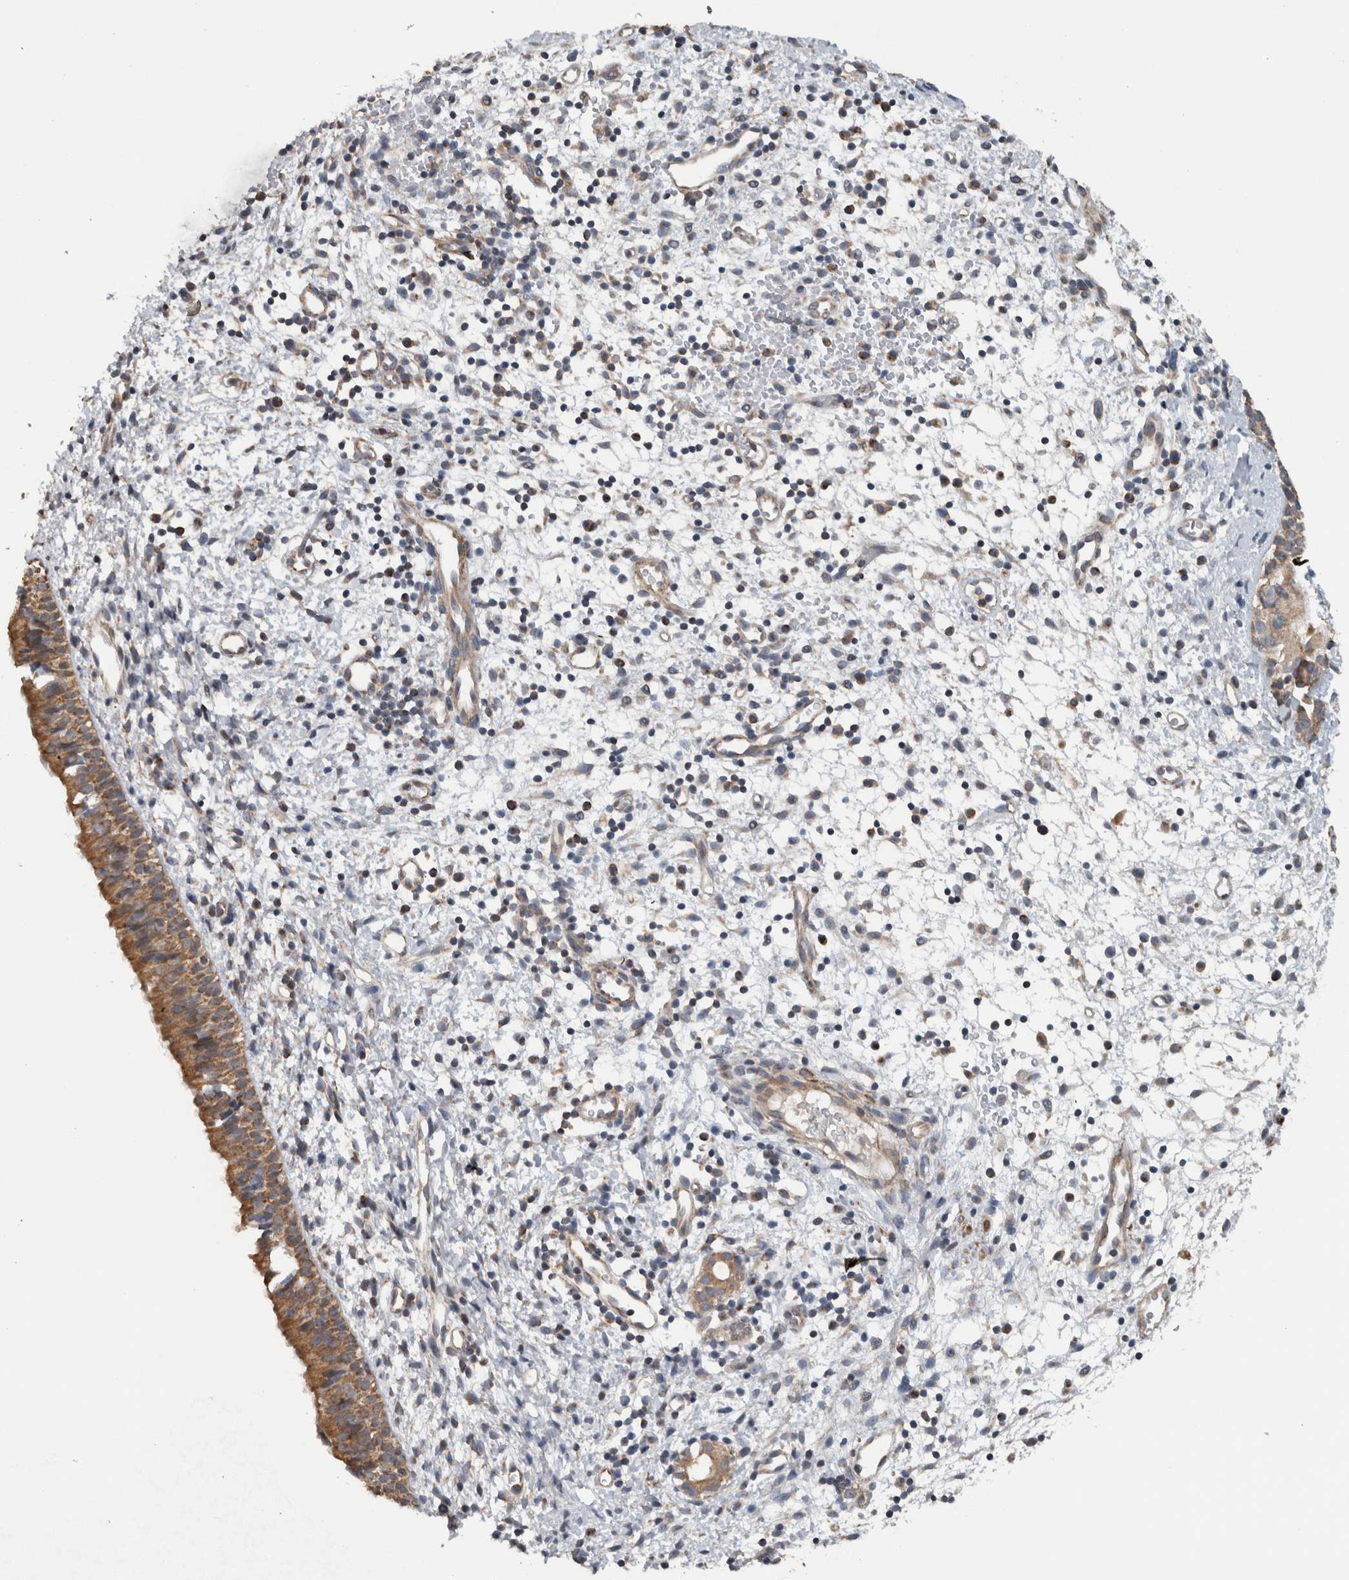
{"staining": {"intensity": "moderate", "quantity": ">75%", "location": "cytoplasmic/membranous"}, "tissue": "nasopharynx", "cell_type": "Respiratory epithelial cells", "image_type": "normal", "snomed": [{"axis": "morphology", "description": "Normal tissue, NOS"}, {"axis": "topography", "description": "Nasopharynx"}], "caption": "Protein expression analysis of normal nasopharynx displays moderate cytoplasmic/membranous expression in approximately >75% of respiratory epithelial cells. (DAB IHC with brightfield microscopy, high magnification).", "gene": "ARMC1", "patient": {"sex": "male", "age": 22}}